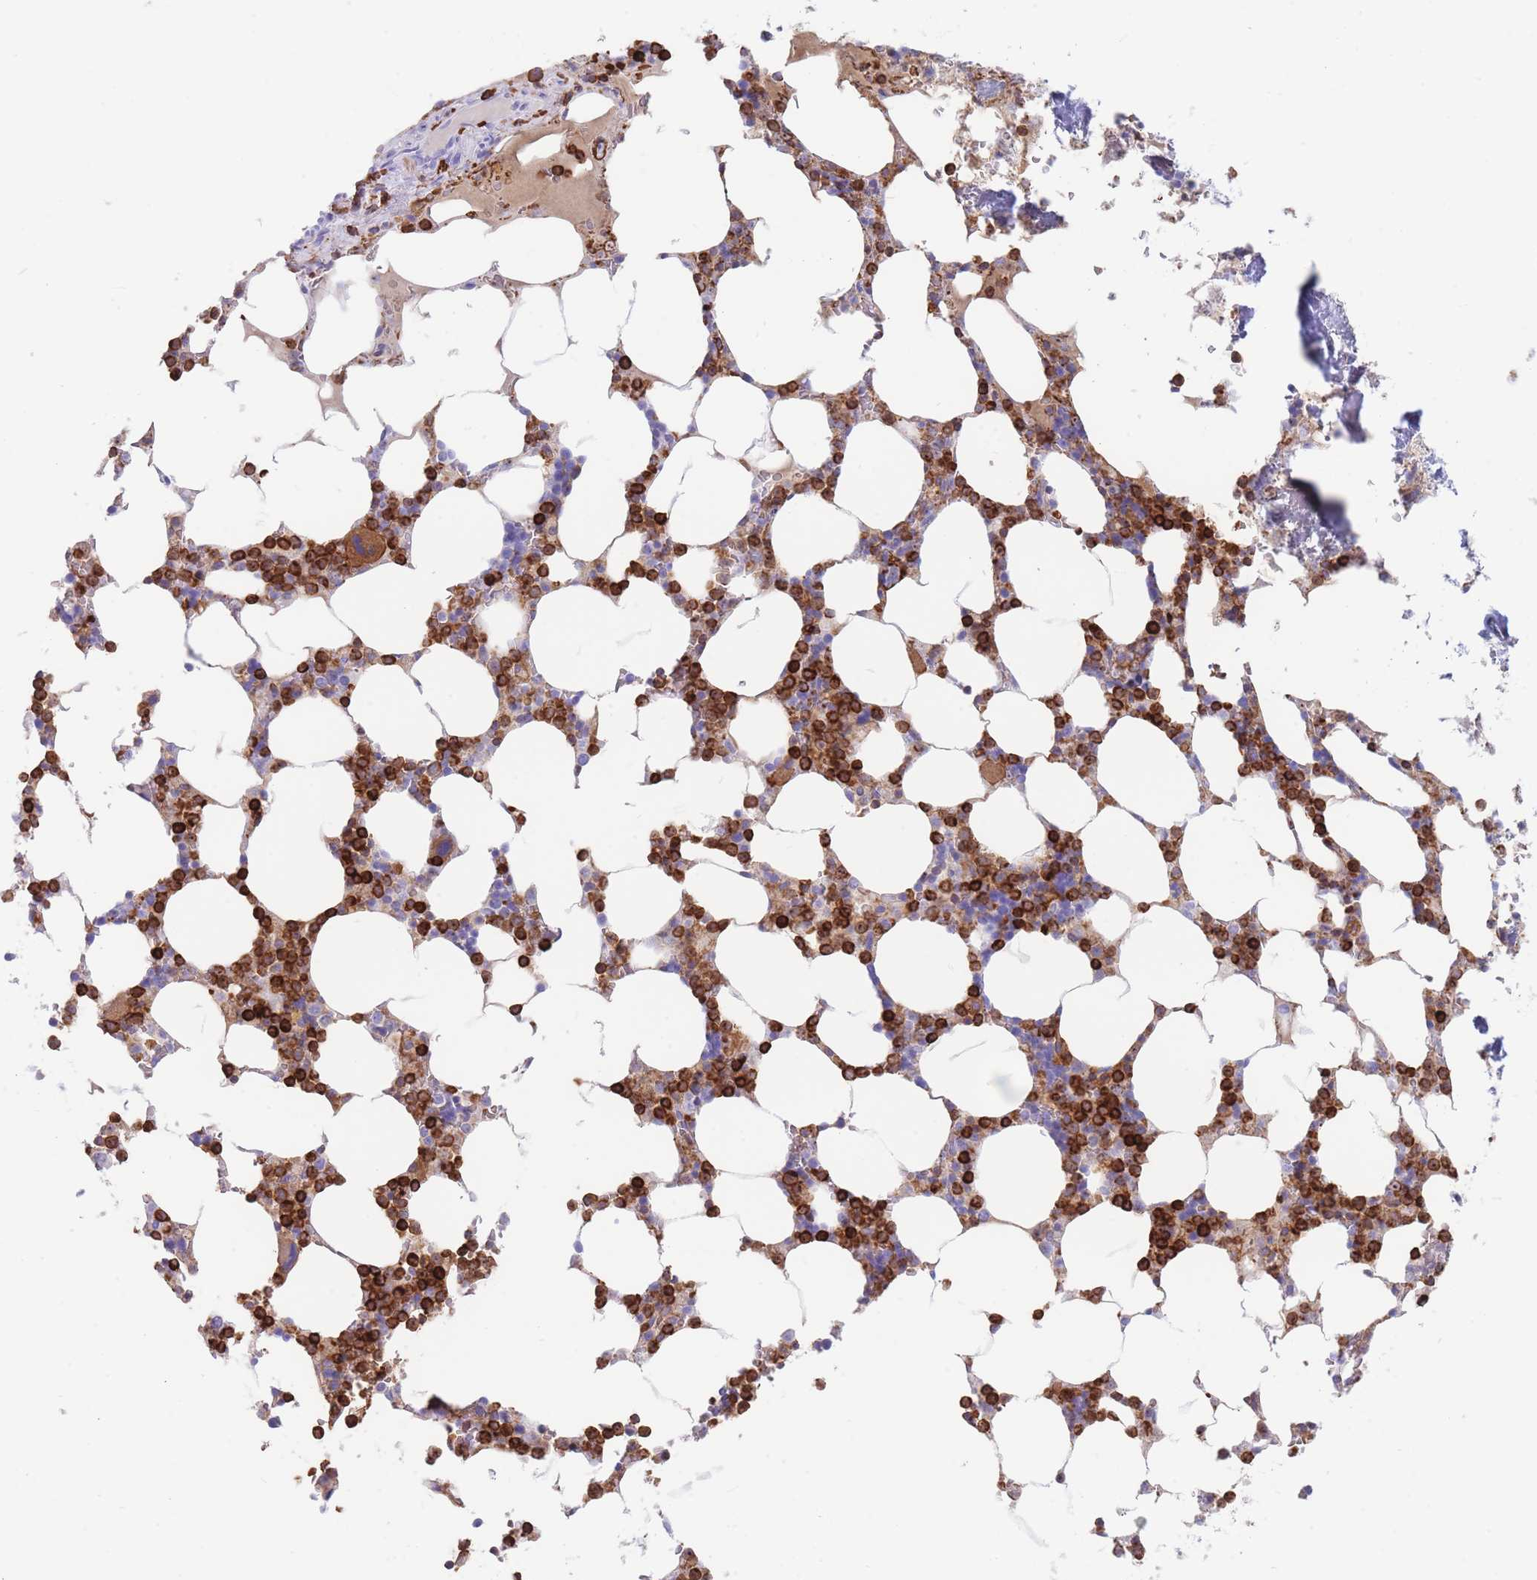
{"staining": {"intensity": "strong", "quantity": "25%-75%", "location": "cytoplasmic/membranous"}, "tissue": "bone marrow", "cell_type": "Hematopoietic cells", "image_type": "normal", "snomed": [{"axis": "morphology", "description": "Normal tissue, NOS"}, {"axis": "topography", "description": "Bone marrow"}], "caption": "Brown immunohistochemical staining in normal human bone marrow exhibits strong cytoplasmic/membranous staining in approximately 25%-75% of hematopoietic cells. The staining is performed using DAB (3,3'-diaminobenzidine) brown chromogen to label protein expression. The nuclei are counter-stained blue using hematoxylin.", "gene": "CORO1A", "patient": {"sex": "male", "age": 64}}